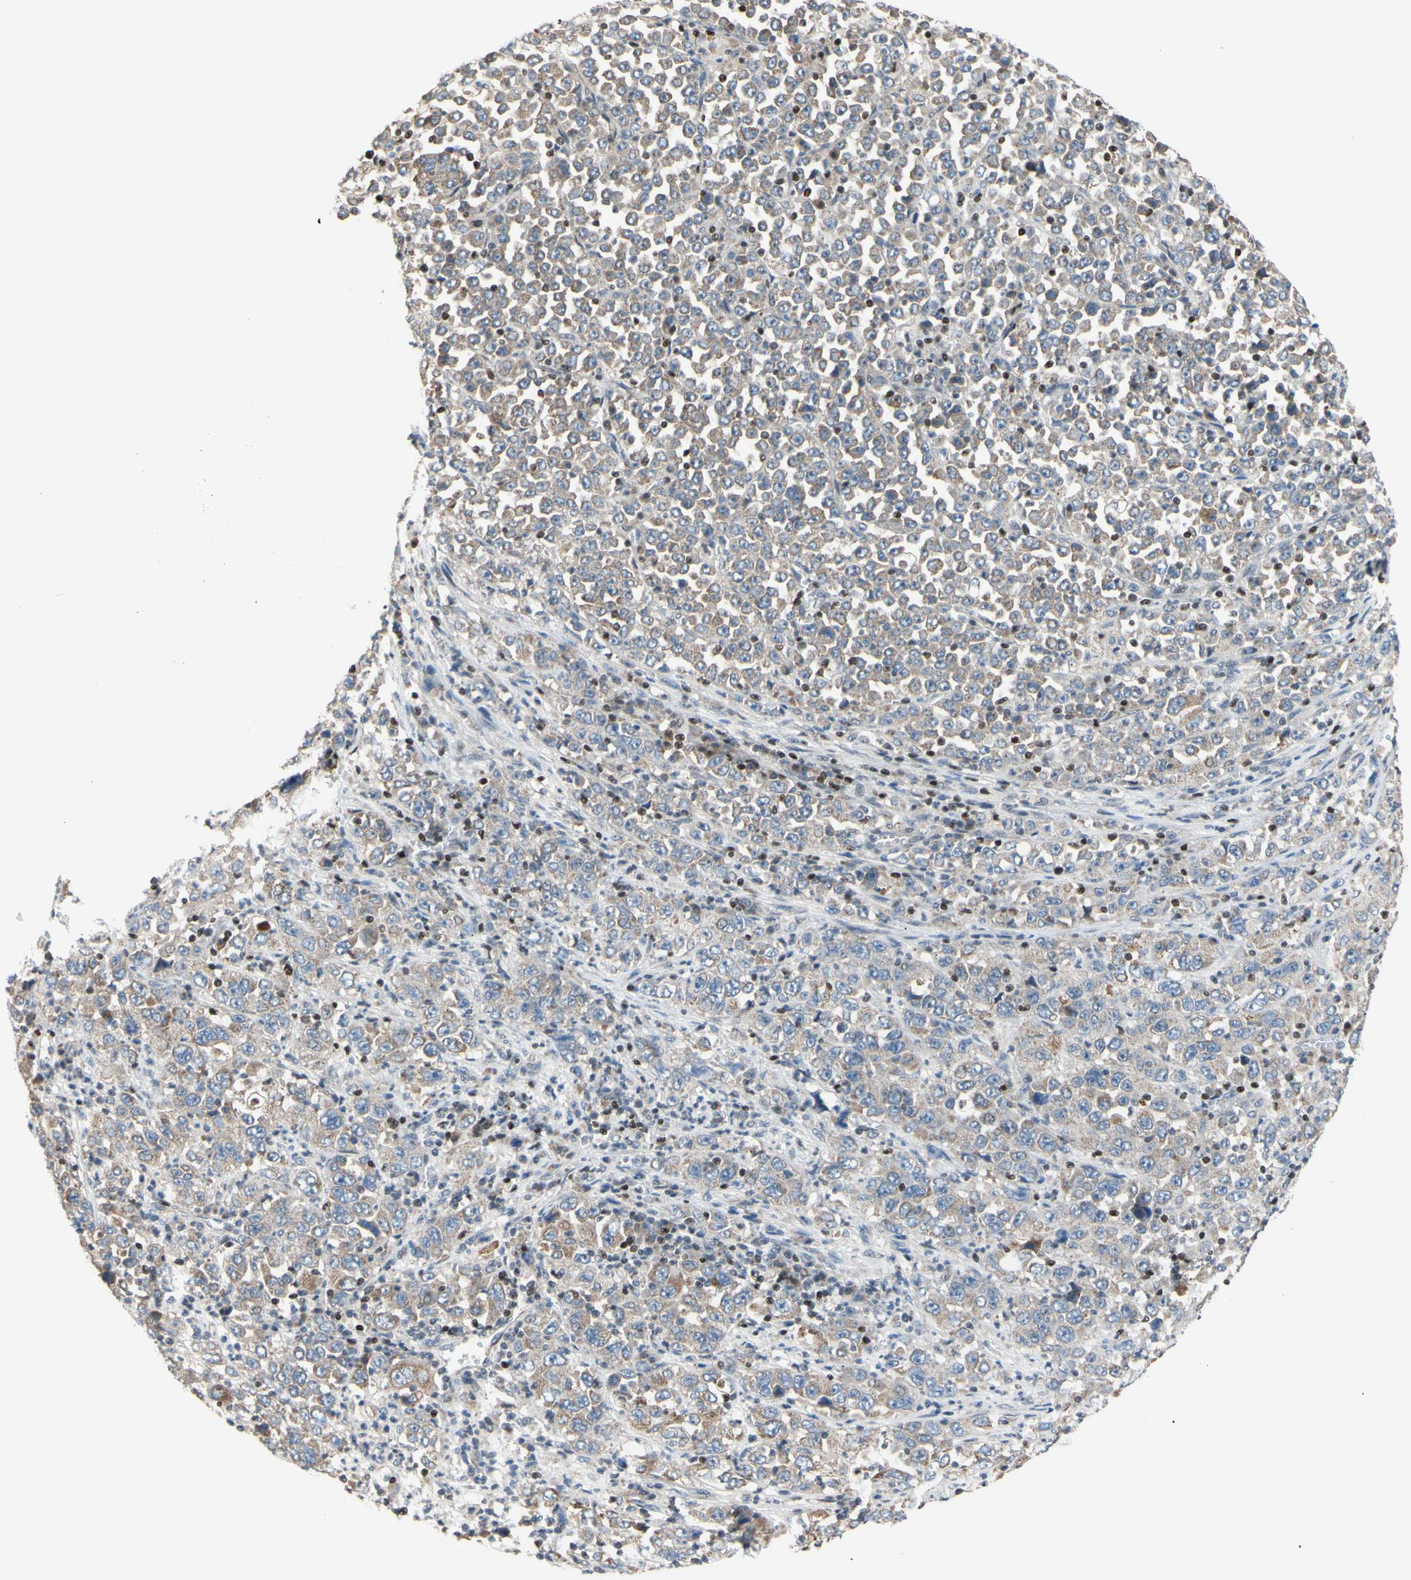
{"staining": {"intensity": "weak", "quantity": ">75%", "location": "cytoplasmic/membranous"}, "tissue": "stomach cancer", "cell_type": "Tumor cells", "image_type": "cancer", "snomed": [{"axis": "morphology", "description": "Normal tissue, NOS"}, {"axis": "morphology", "description": "Adenocarcinoma, NOS"}, {"axis": "topography", "description": "Stomach, upper"}, {"axis": "topography", "description": "Stomach"}], "caption": "IHC photomicrograph of human stomach cancer (adenocarcinoma) stained for a protein (brown), which reveals low levels of weak cytoplasmic/membranous expression in approximately >75% of tumor cells.", "gene": "SP4", "patient": {"sex": "male", "age": 59}}